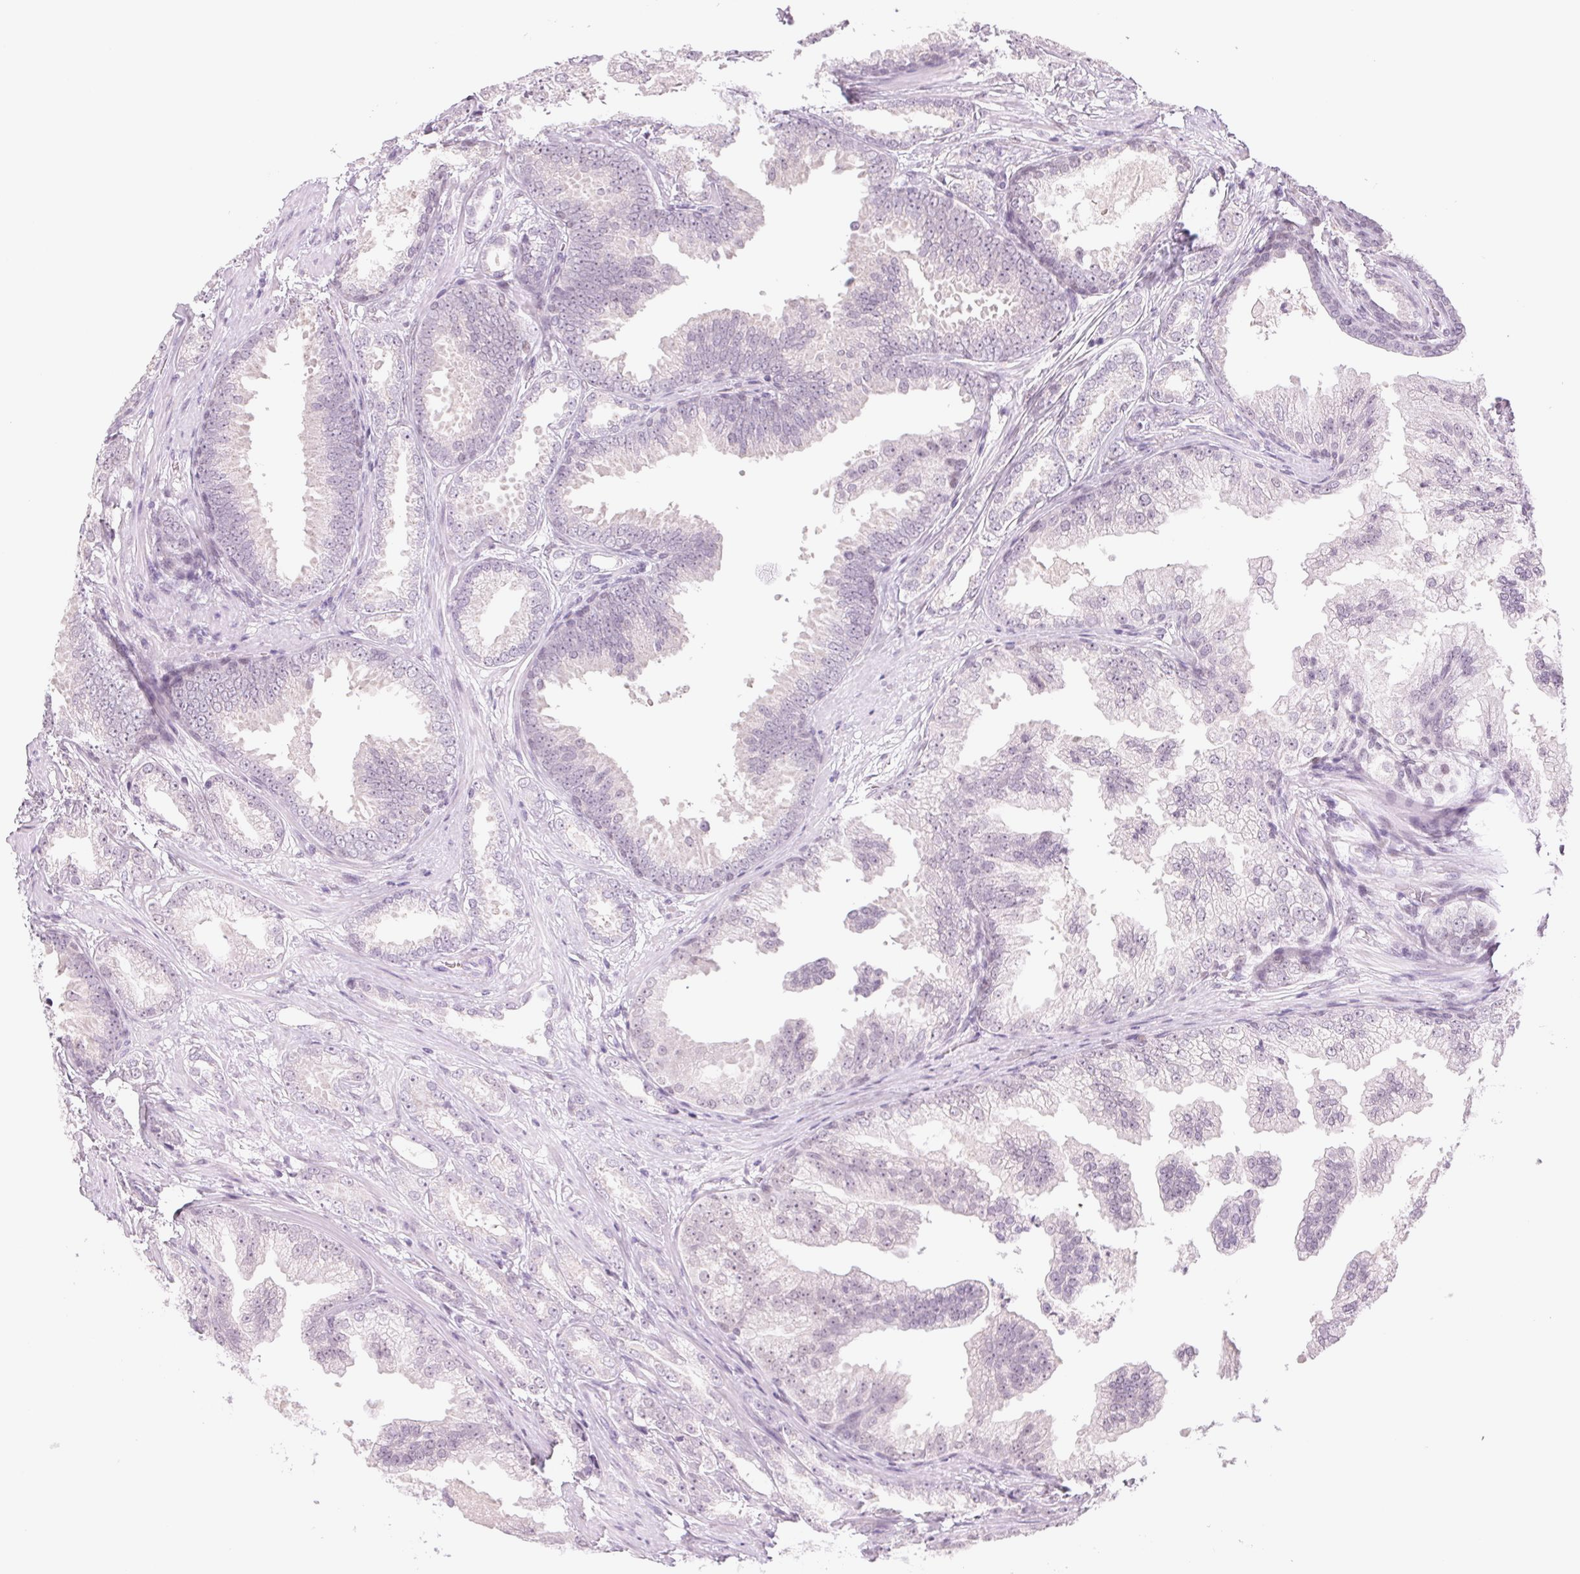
{"staining": {"intensity": "negative", "quantity": "none", "location": "none"}, "tissue": "prostate cancer", "cell_type": "Tumor cells", "image_type": "cancer", "snomed": [{"axis": "morphology", "description": "Adenocarcinoma, Low grade"}, {"axis": "topography", "description": "Prostate"}], "caption": "Immunohistochemistry of prostate cancer (adenocarcinoma (low-grade)) demonstrates no positivity in tumor cells.", "gene": "DNAJC6", "patient": {"sex": "male", "age": 65}}